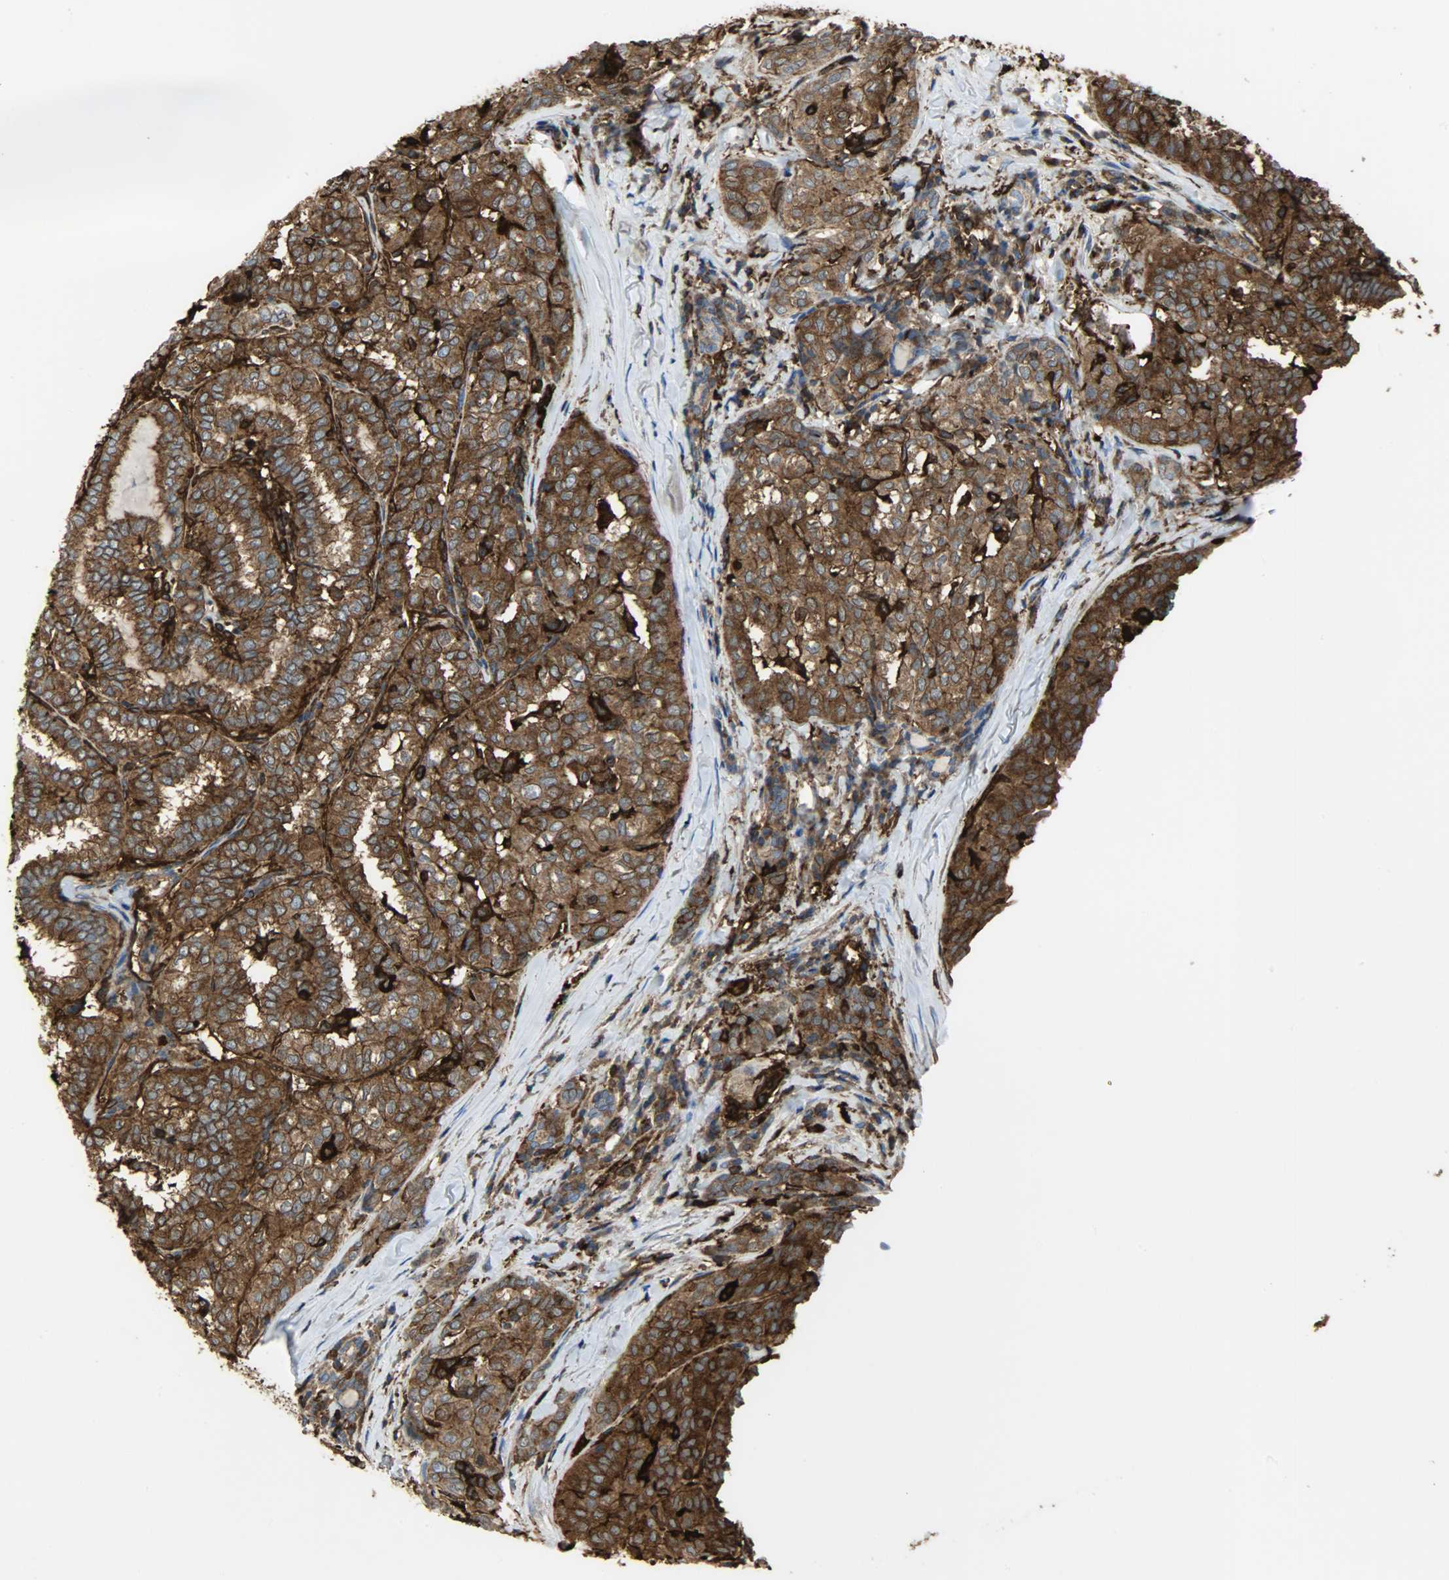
{"staining": {"intensity": "strong", "quantity": ">75%", "location": "cytoplasmic/membranous"}, "tissue": "thyroid cancer", "cell_type": "Tumor cells", "image_type": "cancer", "snomed": [{"axis": "morphology", "description": "Papillary adenocarcinoma, NOS"}, {"axis": "topography", "description": "Thyroid gland"}], "caption": "Papillary adenocarcinoma (thyroid) stained with DAB (3,3'-diaminobenzidine) immunohistochemistry (IHC) exhibits high levels of strong cytoplasmic/membranous expression in approximately >75% of tumor cells. The staining was performed using DAB (3,3'-diaminobenzidine), with brown indicating positive protein expression. Nuclei are stained blue with hematoxylin.", "gene": "VASP", "patient": {"sex": "female", "age": 30}}